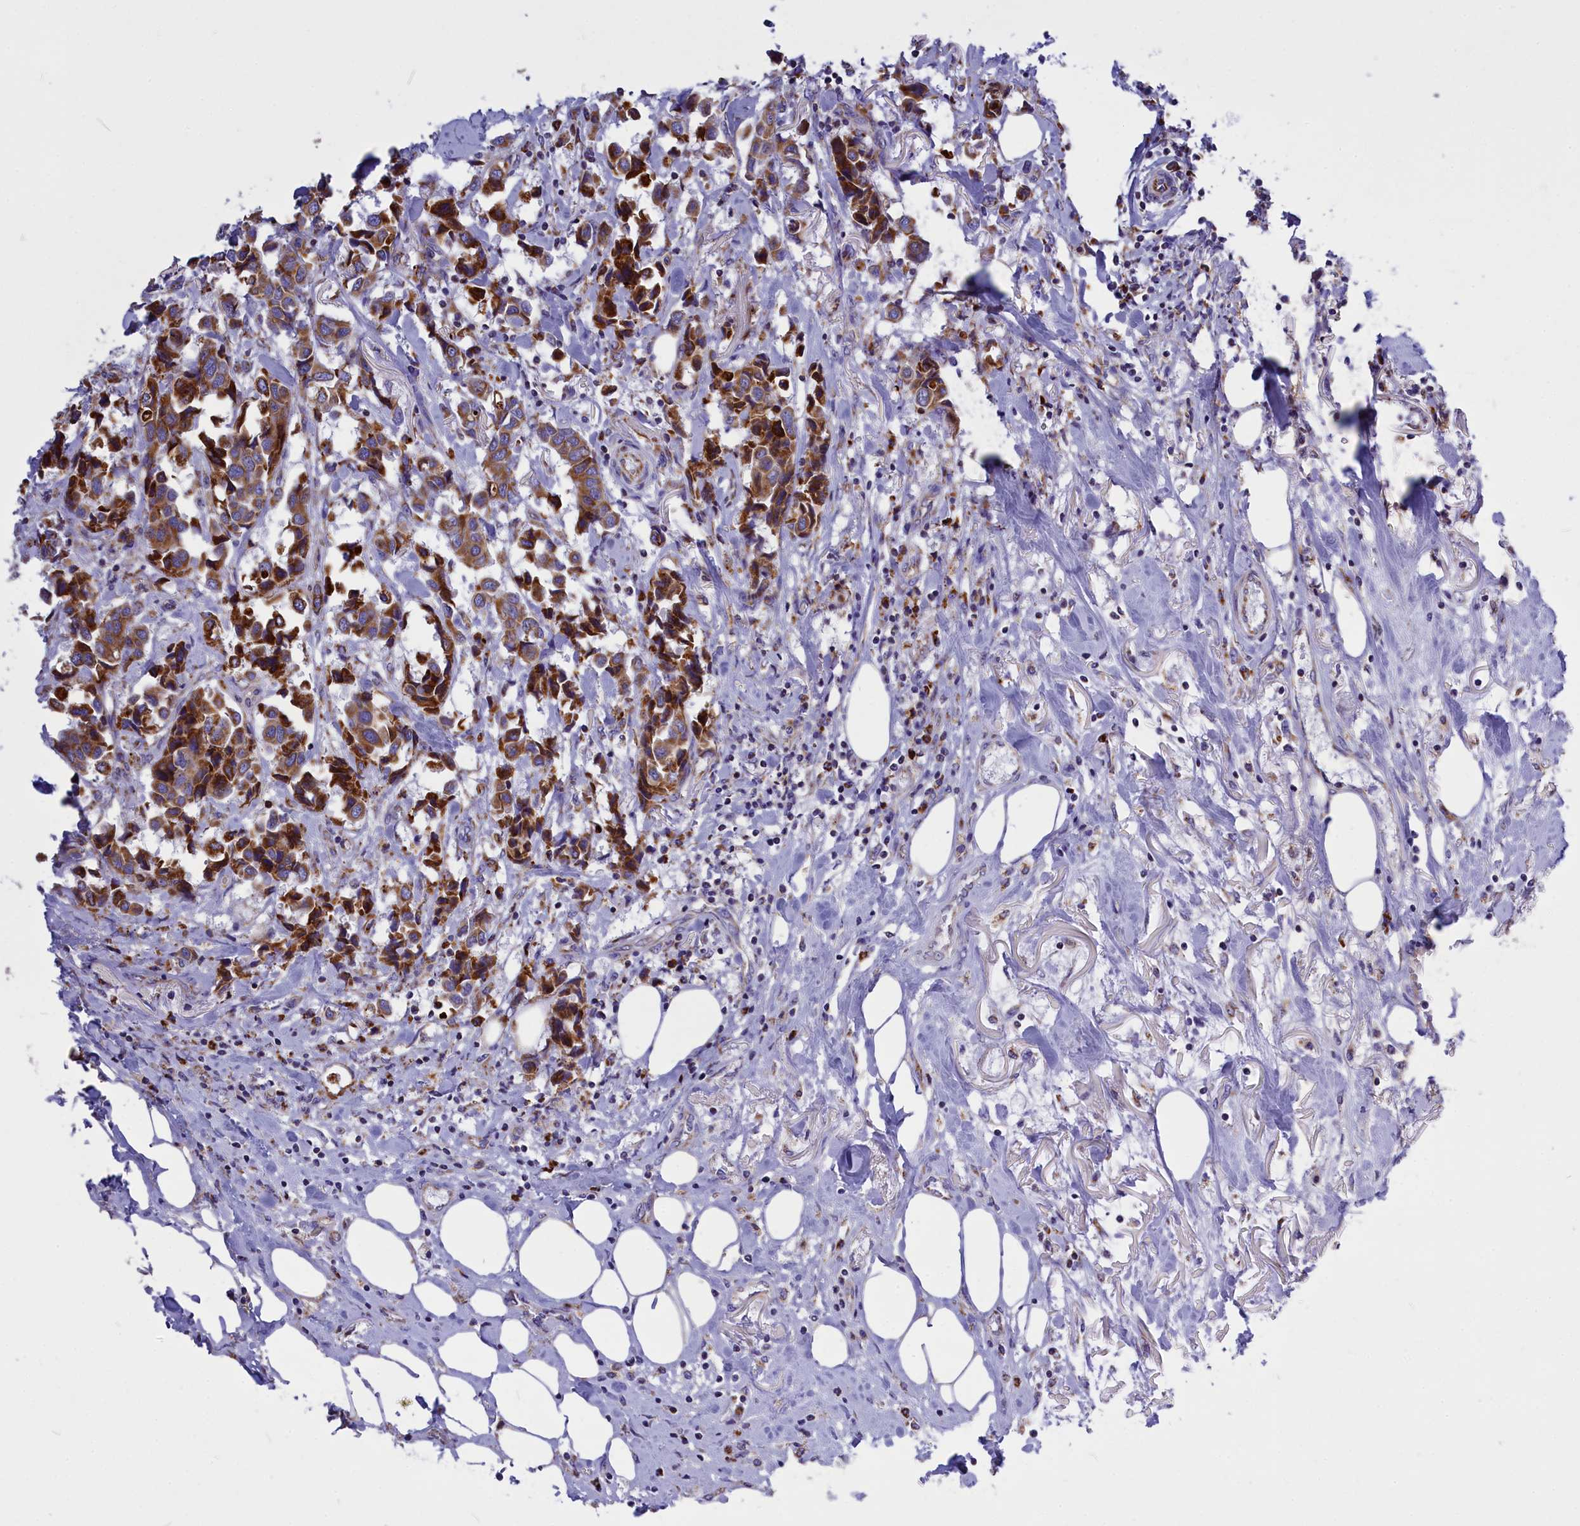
{"staining": {"intensity": "strong", "quantity": ">75%", "location": "cytoplasmic/membranous"}, "tissue": "breast cancer", "cell_type": "Tumor cells", "image_type": "cancer", "snomed": [{"axis": "morphology", "description": "Duct carcinoma"}, {"axis": "topography", "description": "Breast"}], "caption": "This is an image of IHC staining of invasive ductal carcinoma (breast), which shows strong expression in the cytoplasmic/membranous of tumor cells.", "gene": "VDAC2", "patient": {"sex": "female", "age": 80}}